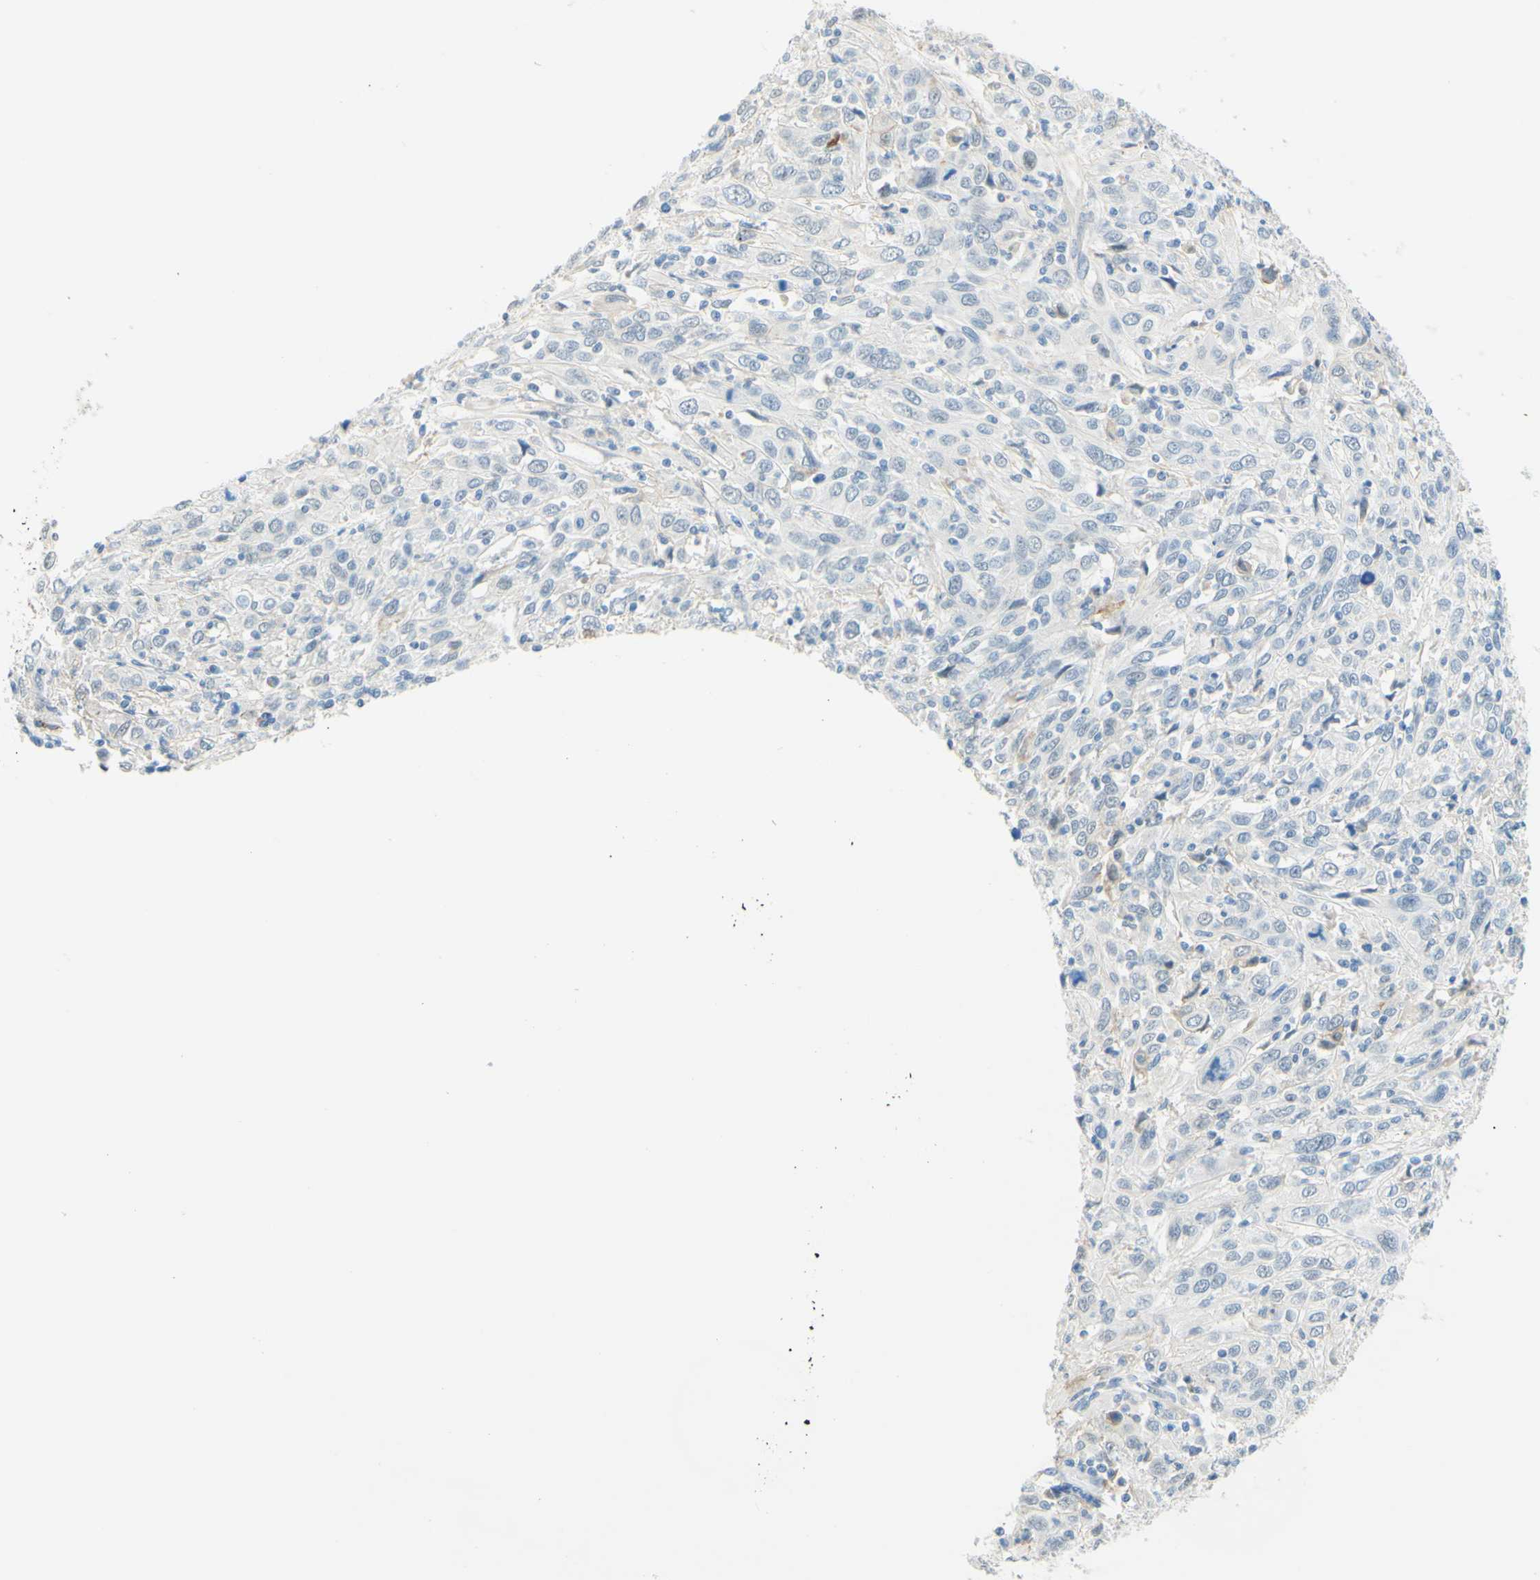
{"staining": {"intensity": "negative", "quantity": "none", "location": "none"}, "tissue": "cervical cancer", "cell_type": "Tumor cells", "image_type": "cancer", "snomed": [{"axis": "morphology", "description": "Squamous cell carcinoma, NOS"}, {"axis": "topography", "description": "Cervix"}], "caption": "High magnification brightfield microscopy of cervical cancer (squamous cell carcinoma) stained with DAB (3,3'-diaminobenzidine) (brown) and counterstained with hematoxylin (blue): tumor cells show no significant staining.", "gene": "TREM2", "patient": {"sex": "female", "age": 46}}